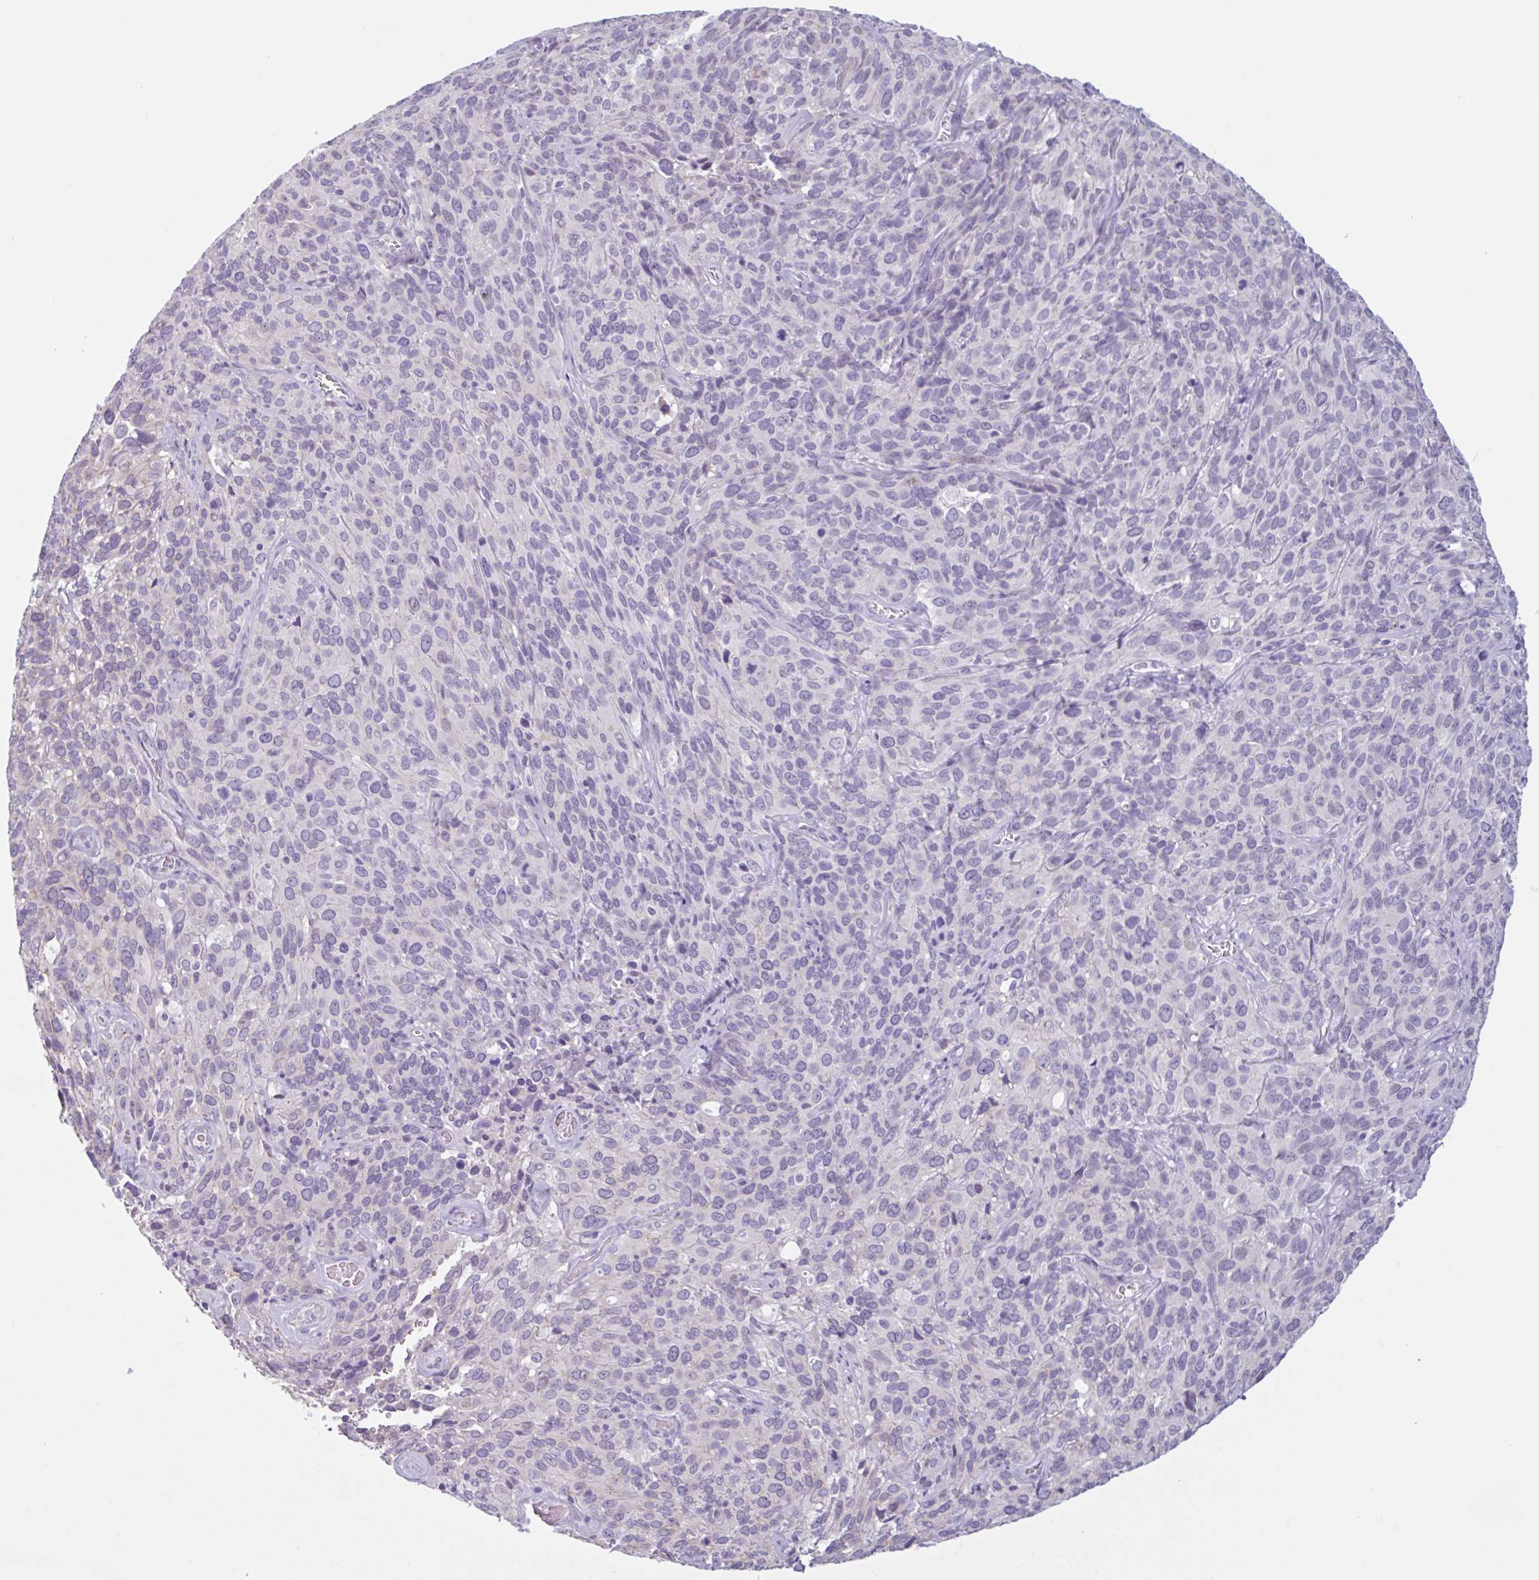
{"staining": {"intensity": "negative", "quantity": "none", "location": "none"}, "tissue": "cervical cancer", "cell_type": "Tumor cells", "image_type": "cancer", "snomed": [{"axis": "morphology", "description": "Squamous cell carcinoma, NOS"}, {"axis": "topography", "description": "Cervix"}], "caption": "Protein analysis of cervical cancer exhibits no significant staining in tumor cells. (Brightfield microscopy of DAB immunohistochemistry at high magnification).", "gene": "CDH19", "patient": {"sex": "female", "age": 51}}